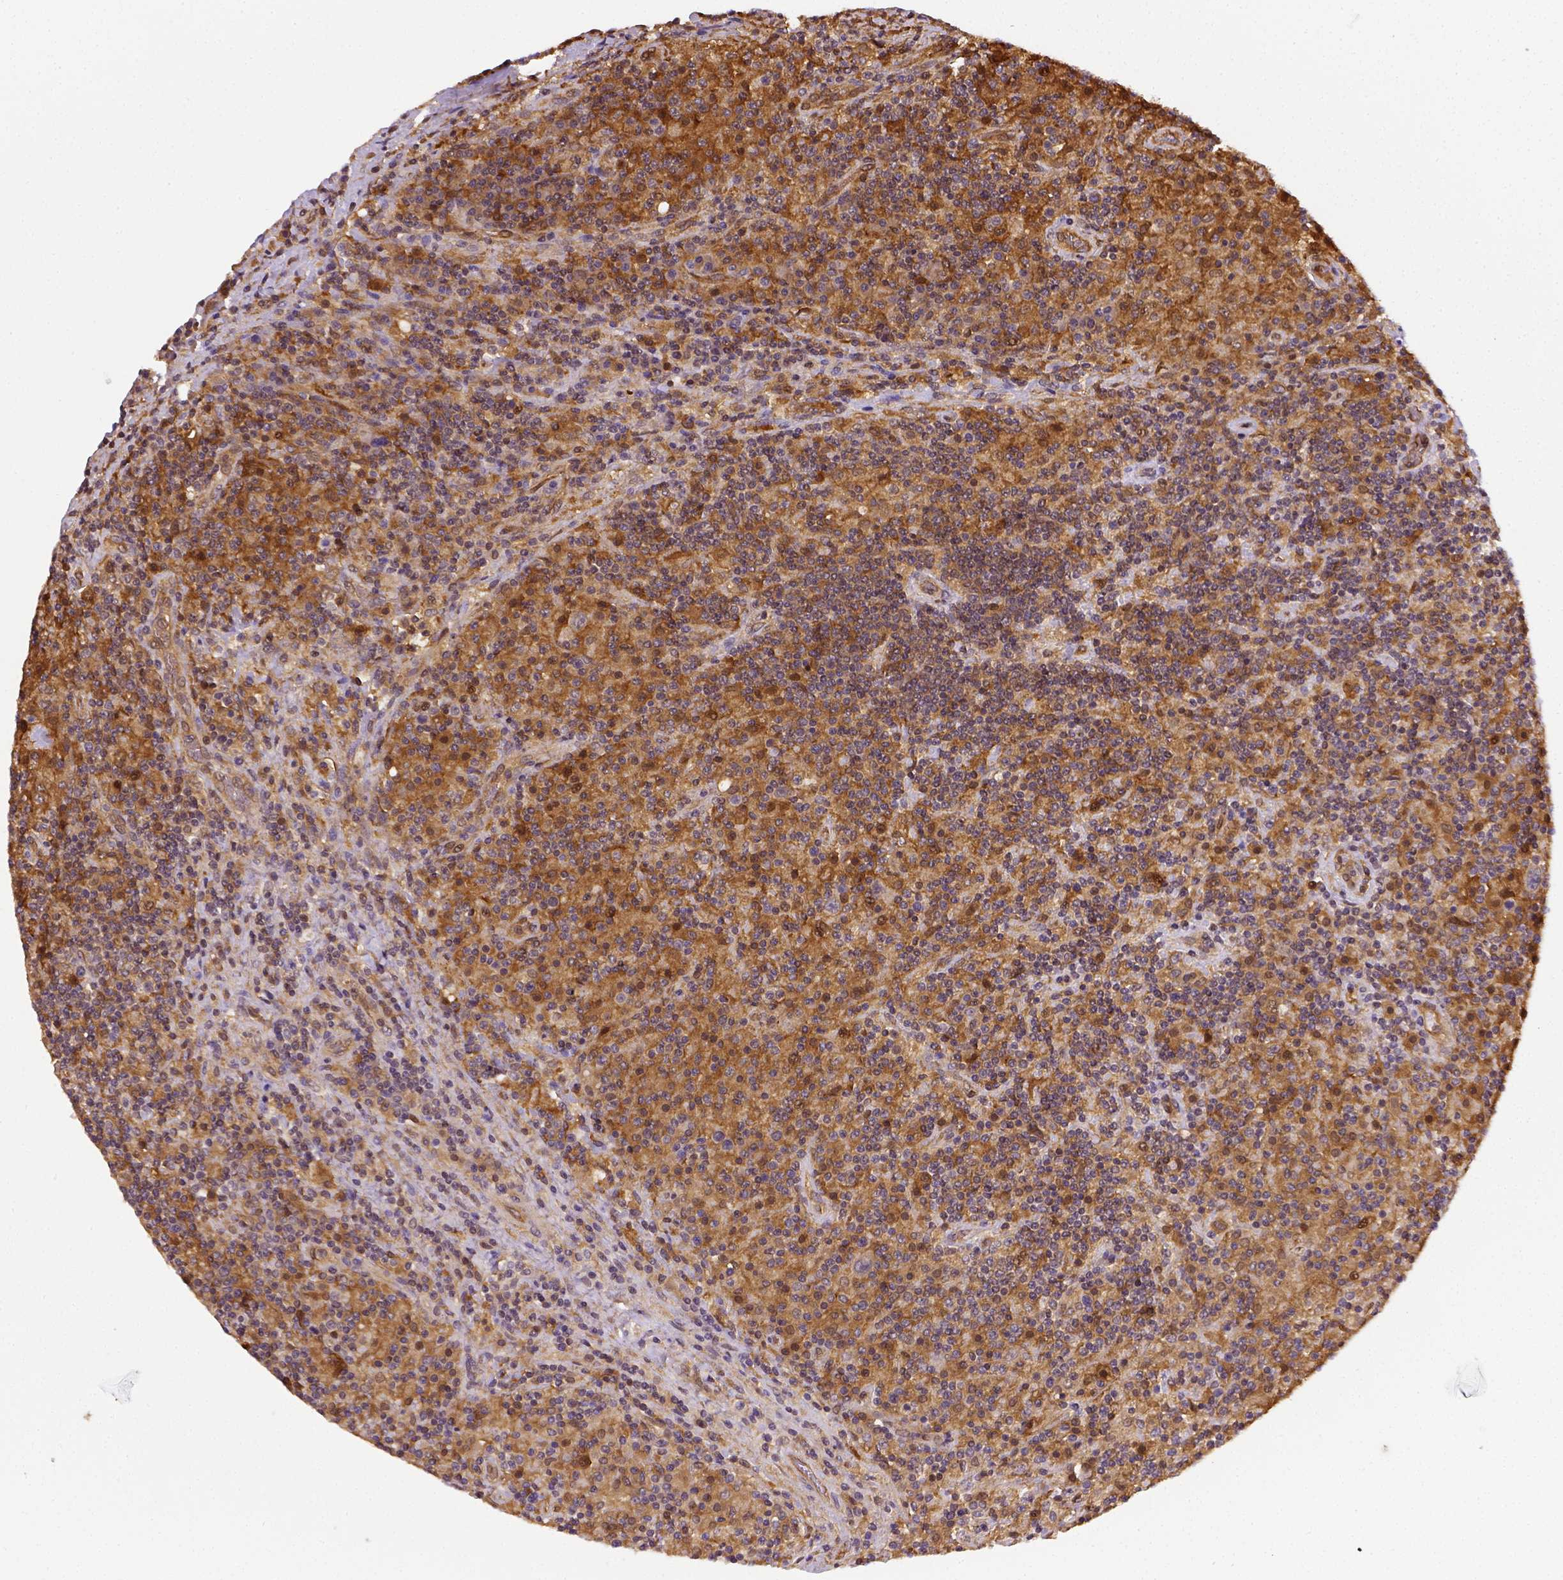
{"staining": {"intensity": "moderate", "quantity": ">75%", "location": "cytoplasmic/membranous"}, "tissue": "lymphoma", "cell_type": "Tumor cells", "image_type": "cancer", "snomed": [{"axis": "morphology", "description": "Hodgkin's disease, NOS"}, {"axis": "topography", "description": "Lymph node"}], "caption": "This image reveals Hodgkin's disease stained with immunohistochemistry (IHC) to label a protein in brown. The cytoplasmic/membranous of tumor cells show moderate positivity for the protein. Nuclei are counter-stained blue.", "gene": "MATK", "patient": {"sex": "male", "age": 70}}